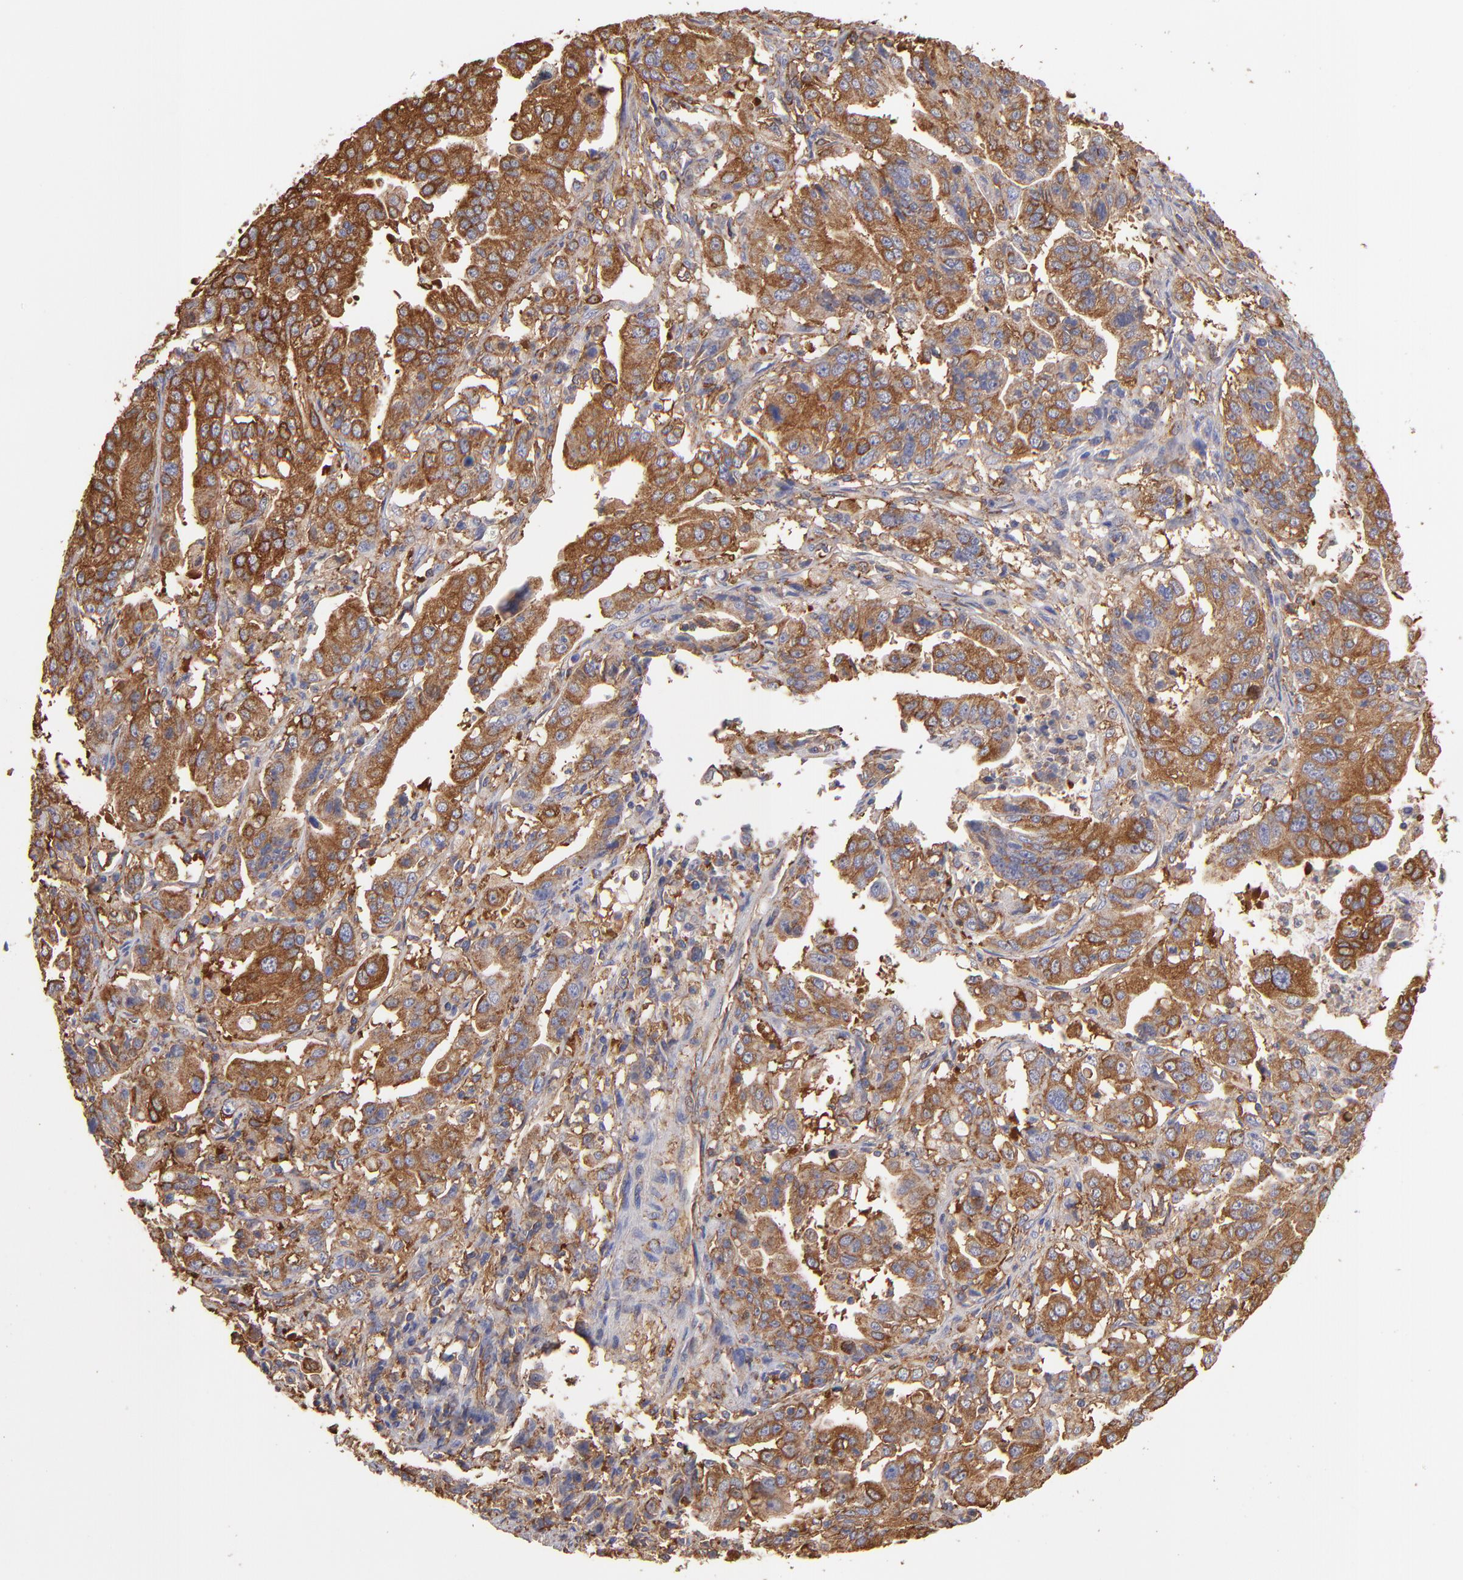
{"staining": {"intensity": "strong", "quantity": ">75%", "location": "cytoplasmic/membranous"}, "tissue": "stomach cancer", "cell_type": "Tumor cells", "image_type": "cancer", "snomed": [{"axis": "morphology", "description": "Adenocarcinoma, NOS"}, {"axis": "topography", "description": "Stomach, upper"}], "caption": "This image reveals immunohistochemistry staining of adenocarcinoma (stomach), with high strong cytoplasmic/membranous expression in about >75% of tumor cells.", "gene": "MVP", "patient": {"sex": "female", "age": 50}}